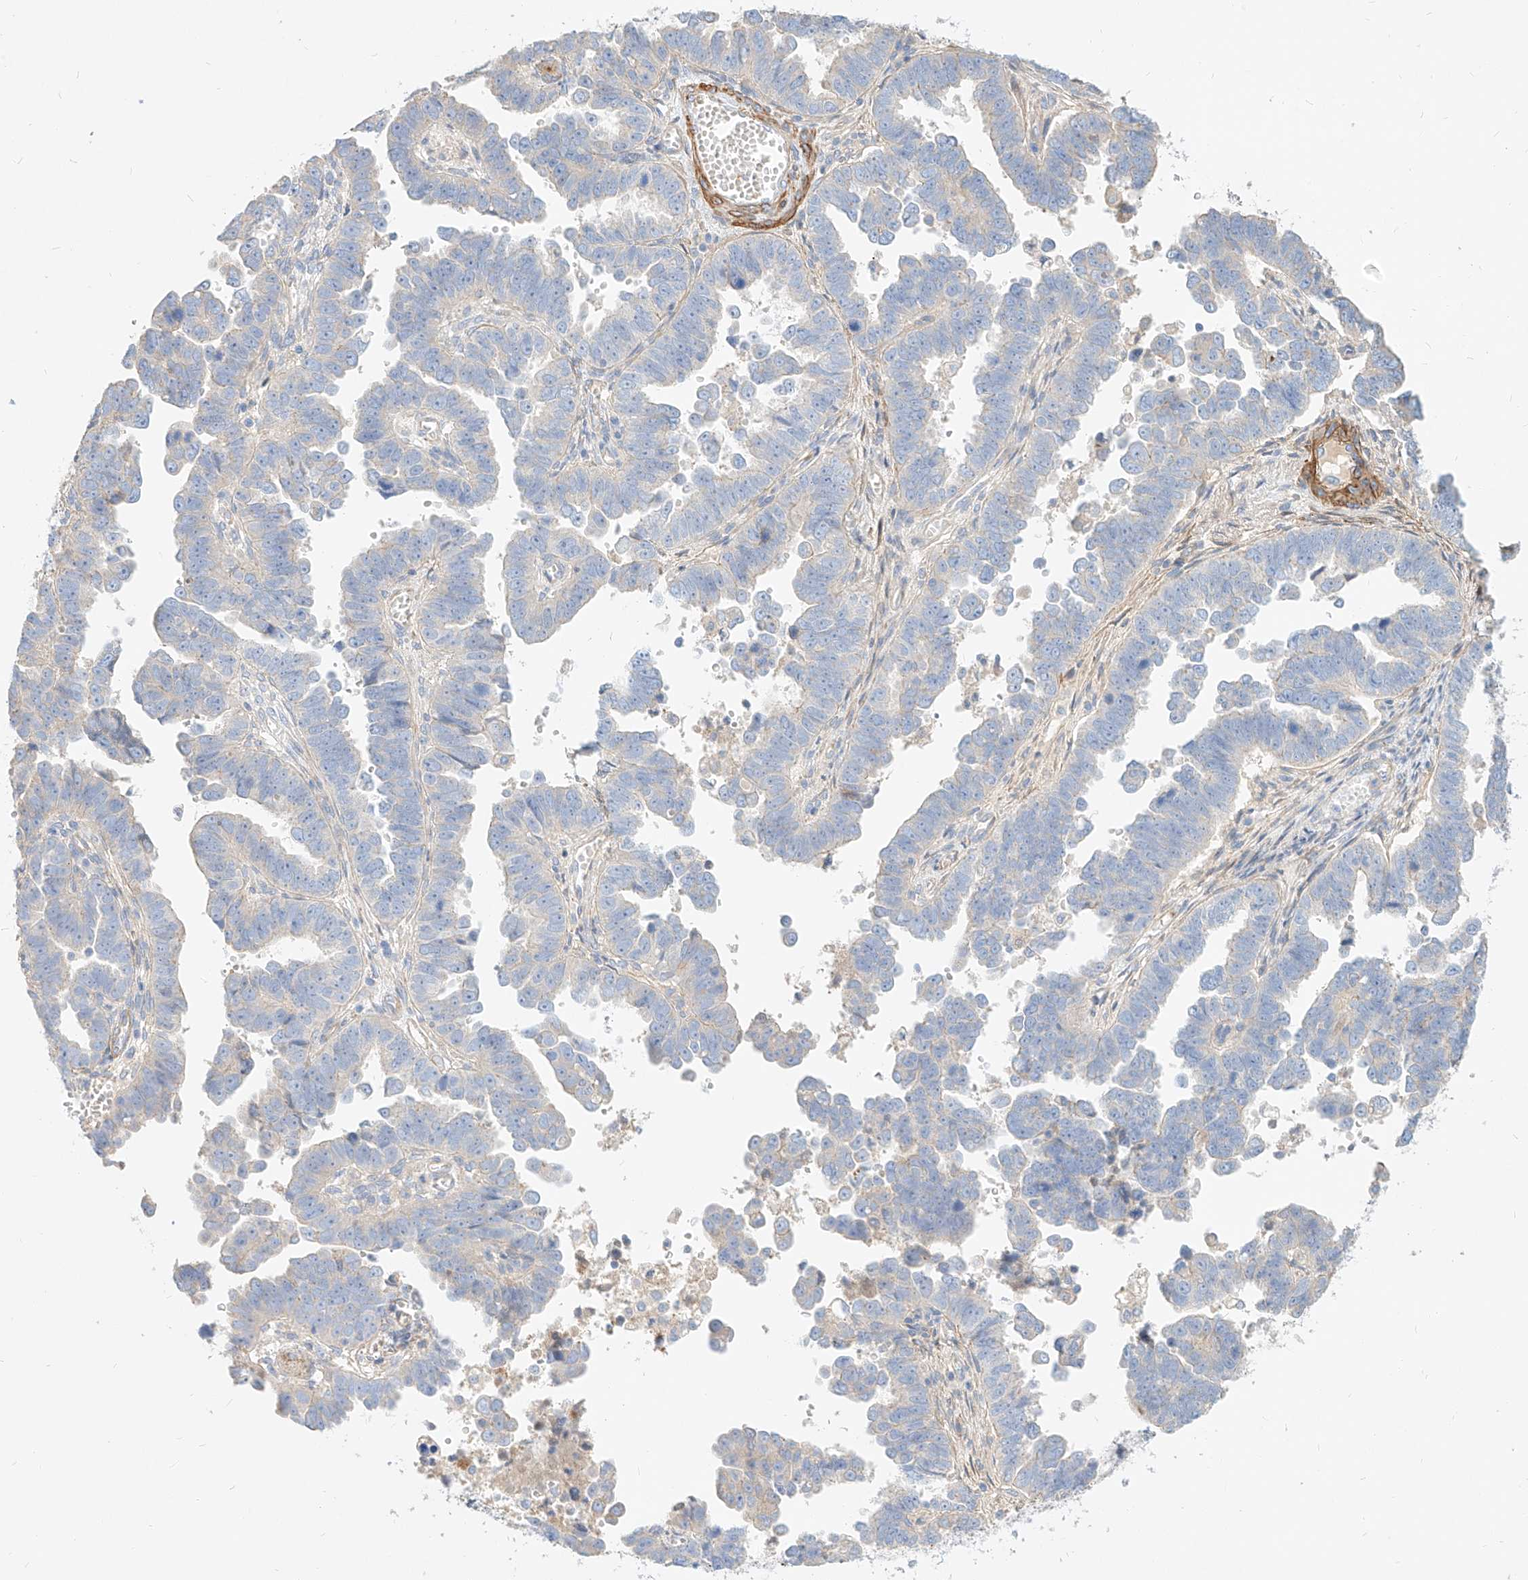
{"staining": {"intensity": "negative", "quantity": "none", "location": "none"}, "tissue": "endometrial cancer", "cell_type": "Tumor cells", "image_type": "cancer", "snomed": [{"axis": "morphology", "description": "Adenocarcinoma, NOS"}, {"axis": "topography", "description": "Endometrium"}], "caption": "Immunohistochemical staining of endometrial cancer demonstrates no significant staining in tumor cells.", "gene": "KCNH5", "patient": {"sex": "female", "age": 75}}